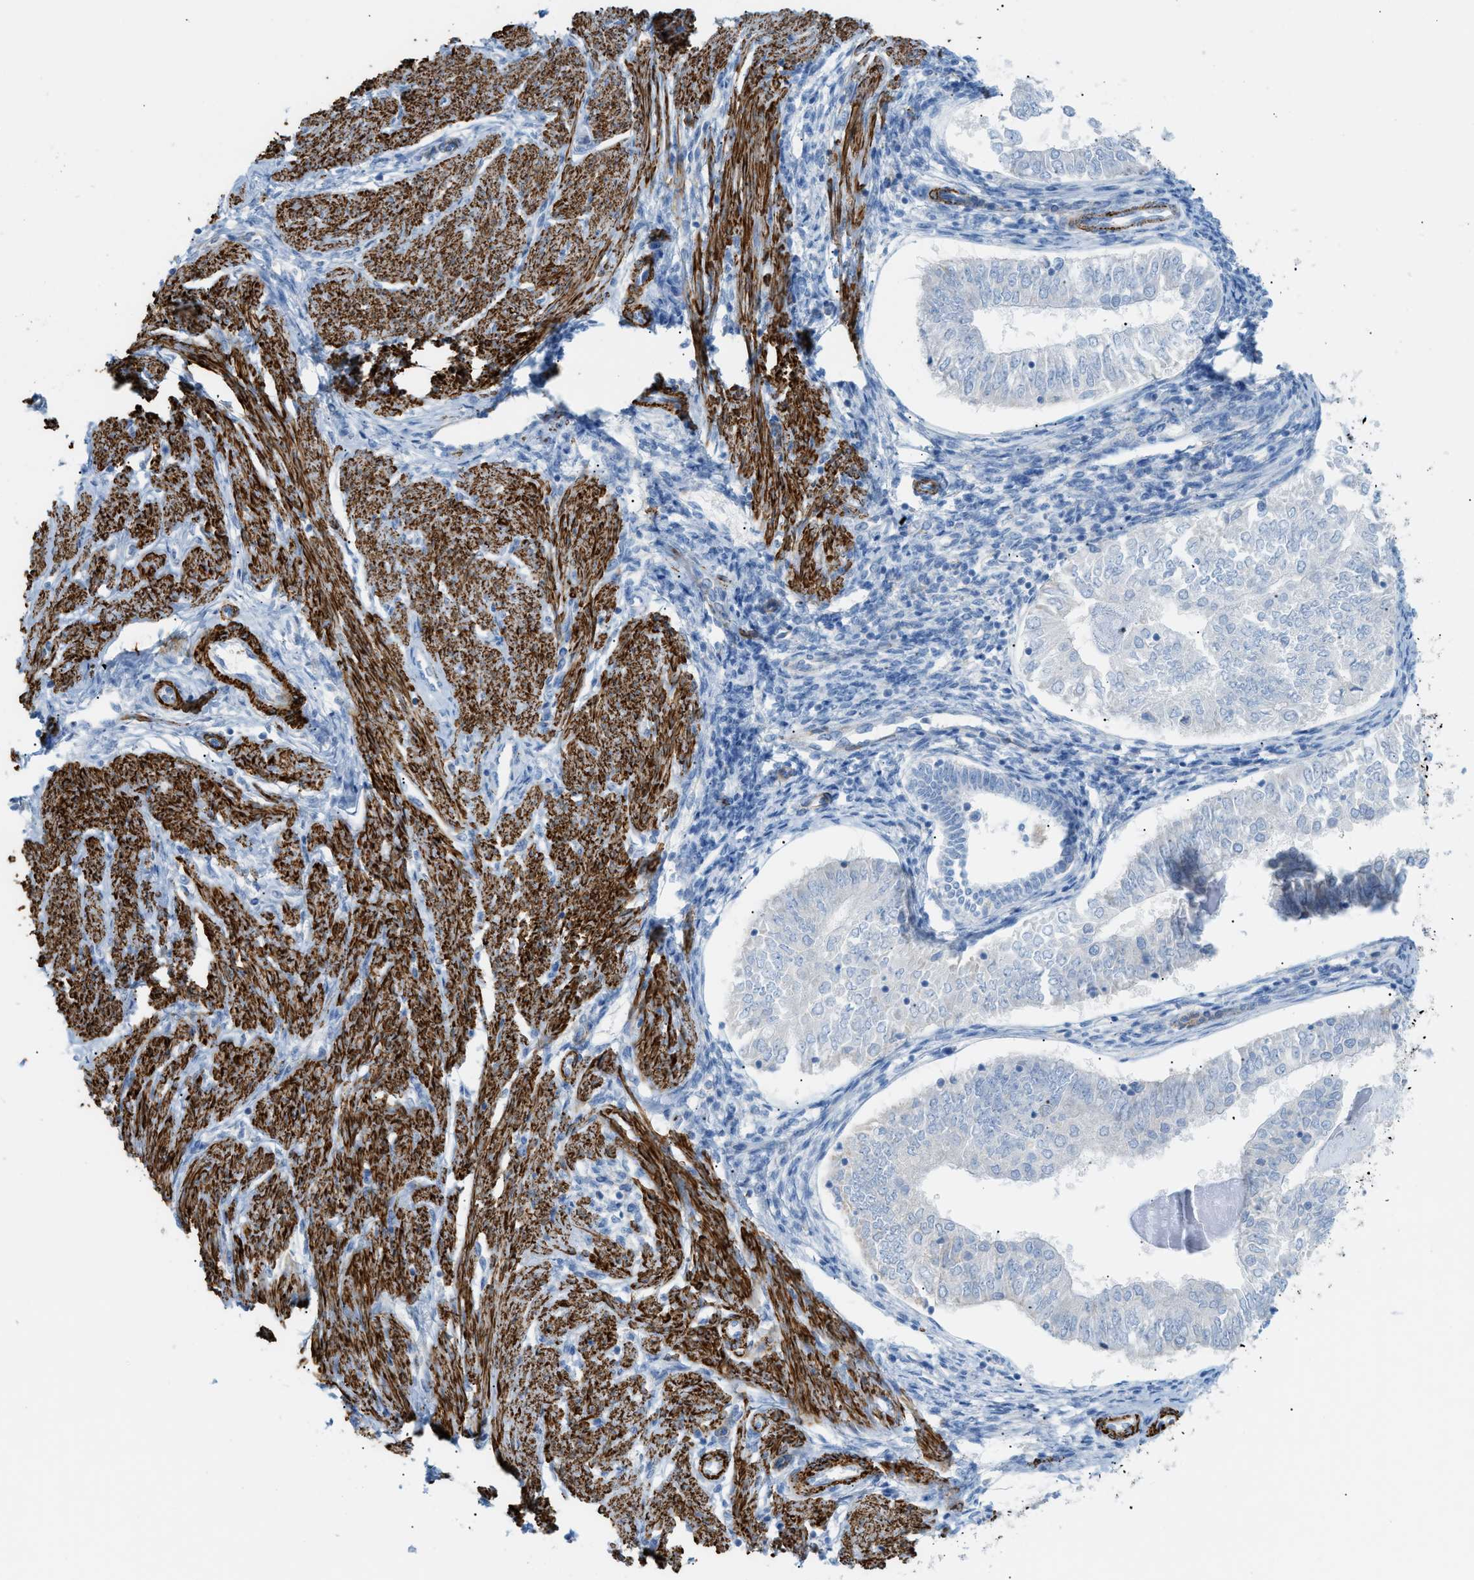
{"staining": {"intensity": "negative", "quantity": "none", "location": "none"}, "tissue": "endometrial cancer", "cell_type": "Tumor cells", "image_type": "cancer", "snomed": [{"axis": "morphology", "description": "Adenocarcinoma, NOS"}, {"axis": "topography", "description": "Endometrium"}], "caption": "High magnification brightfield microscopy of endometrial adenocarcinoma stained with DAB (brown) and counterstained with hematoxylin (blue): tumor cells show no significant positivity.", "gene": "MYH11", "patient": {"sex": "female", "age": 53}}